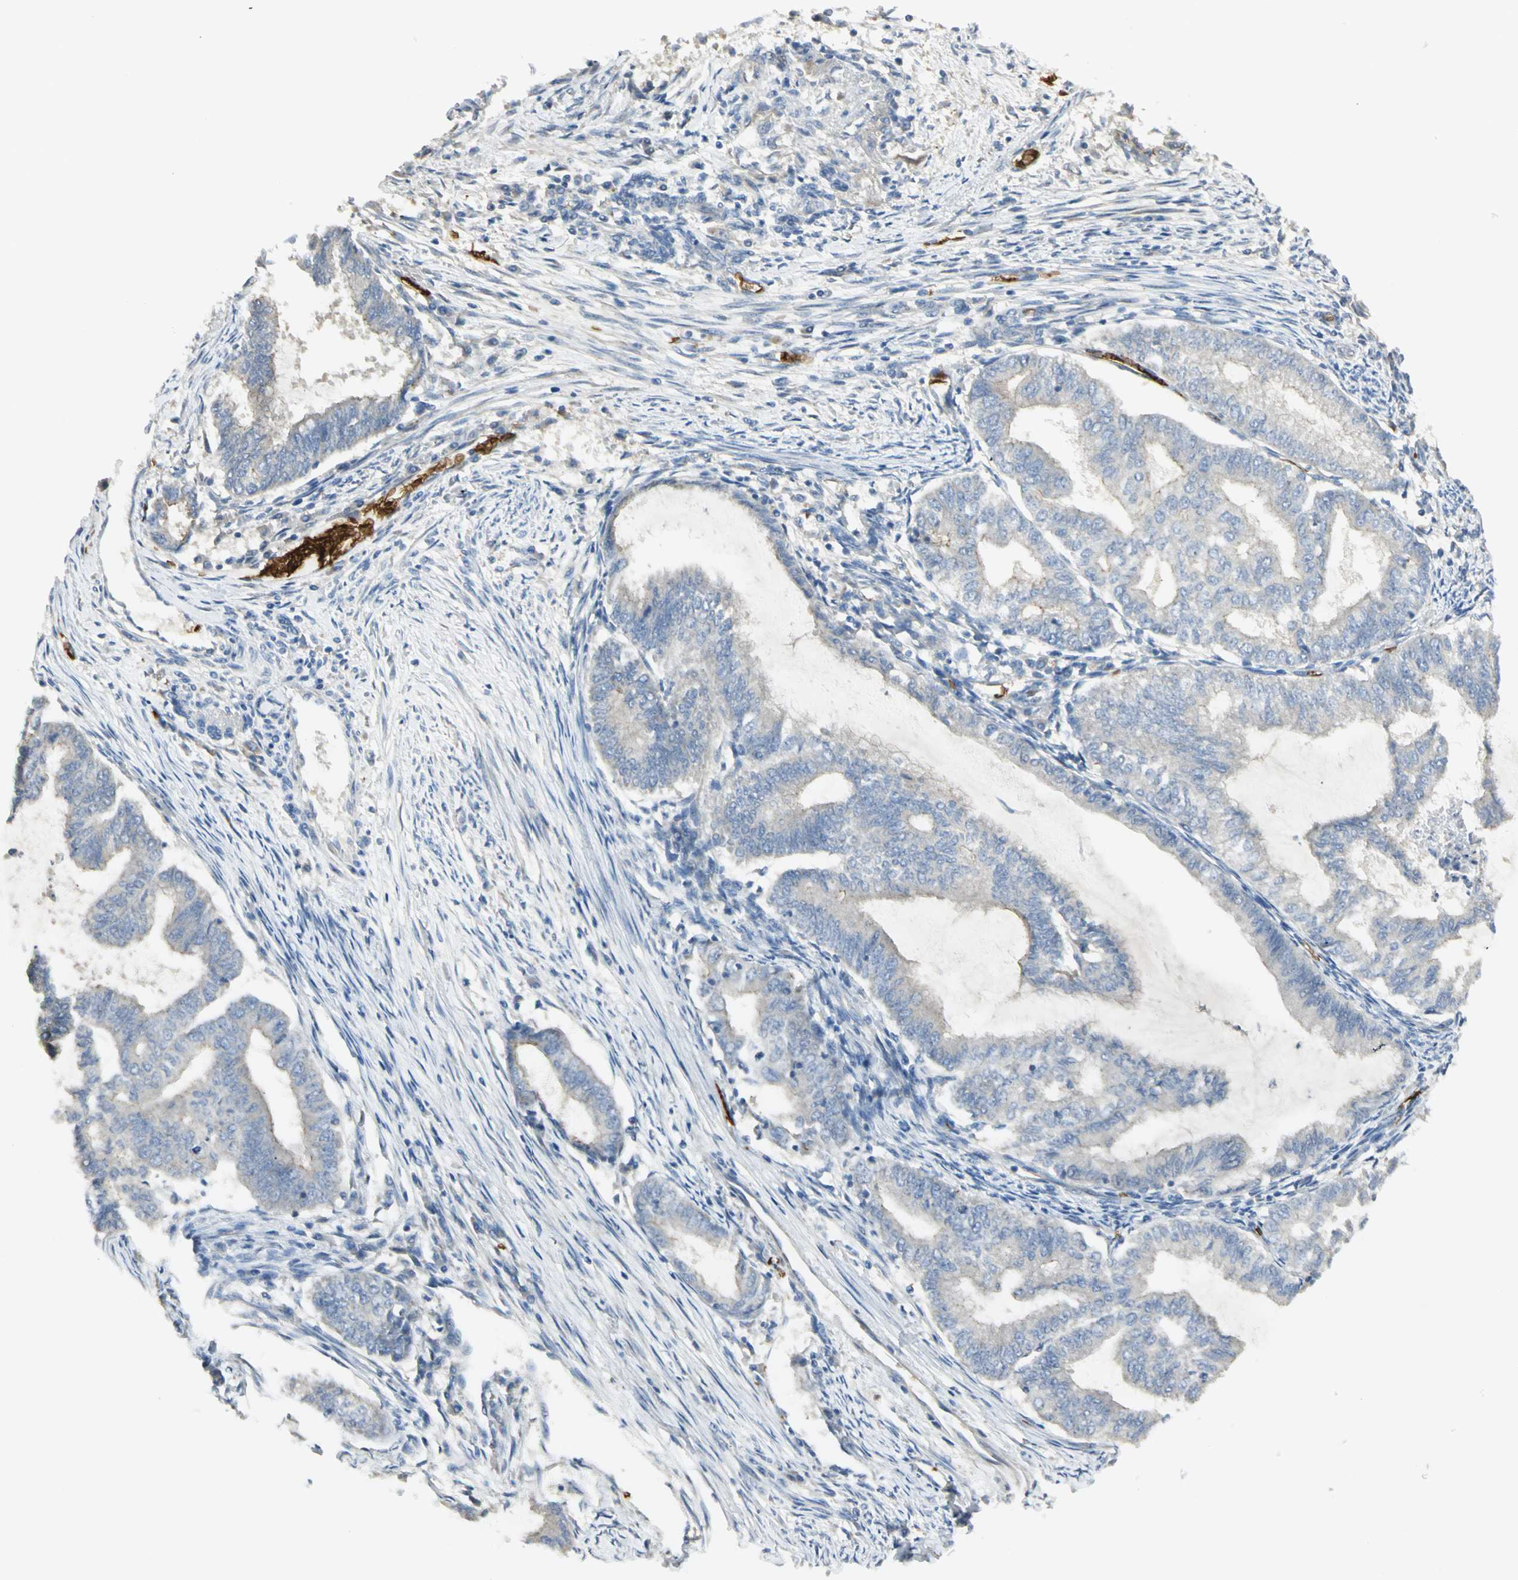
{"staining": {"intensity": "negative", "quantity": "none", "location": "none"}, "tissue": "endometrial cancer", "cell_type": "Tumor cells", "image_type": "cancer", "snomed": [{"axis": "morphology", "description": "Adenocarcinoma, NOS"}, {"axis": "topography", "description": "Endometrium"}], "caption": "An immunohistochemistry image of adenocarcinoma (endometrial) is shown. There is no staining in tumor cells of adenocarcinoma (endometrial). Brightfield microscopy of IHC stained with DAB (brown) and hematoxylin (blue), captured at high magnification.", "gene": "ANK1", "patient": {"sex": "female", "age": 79}}